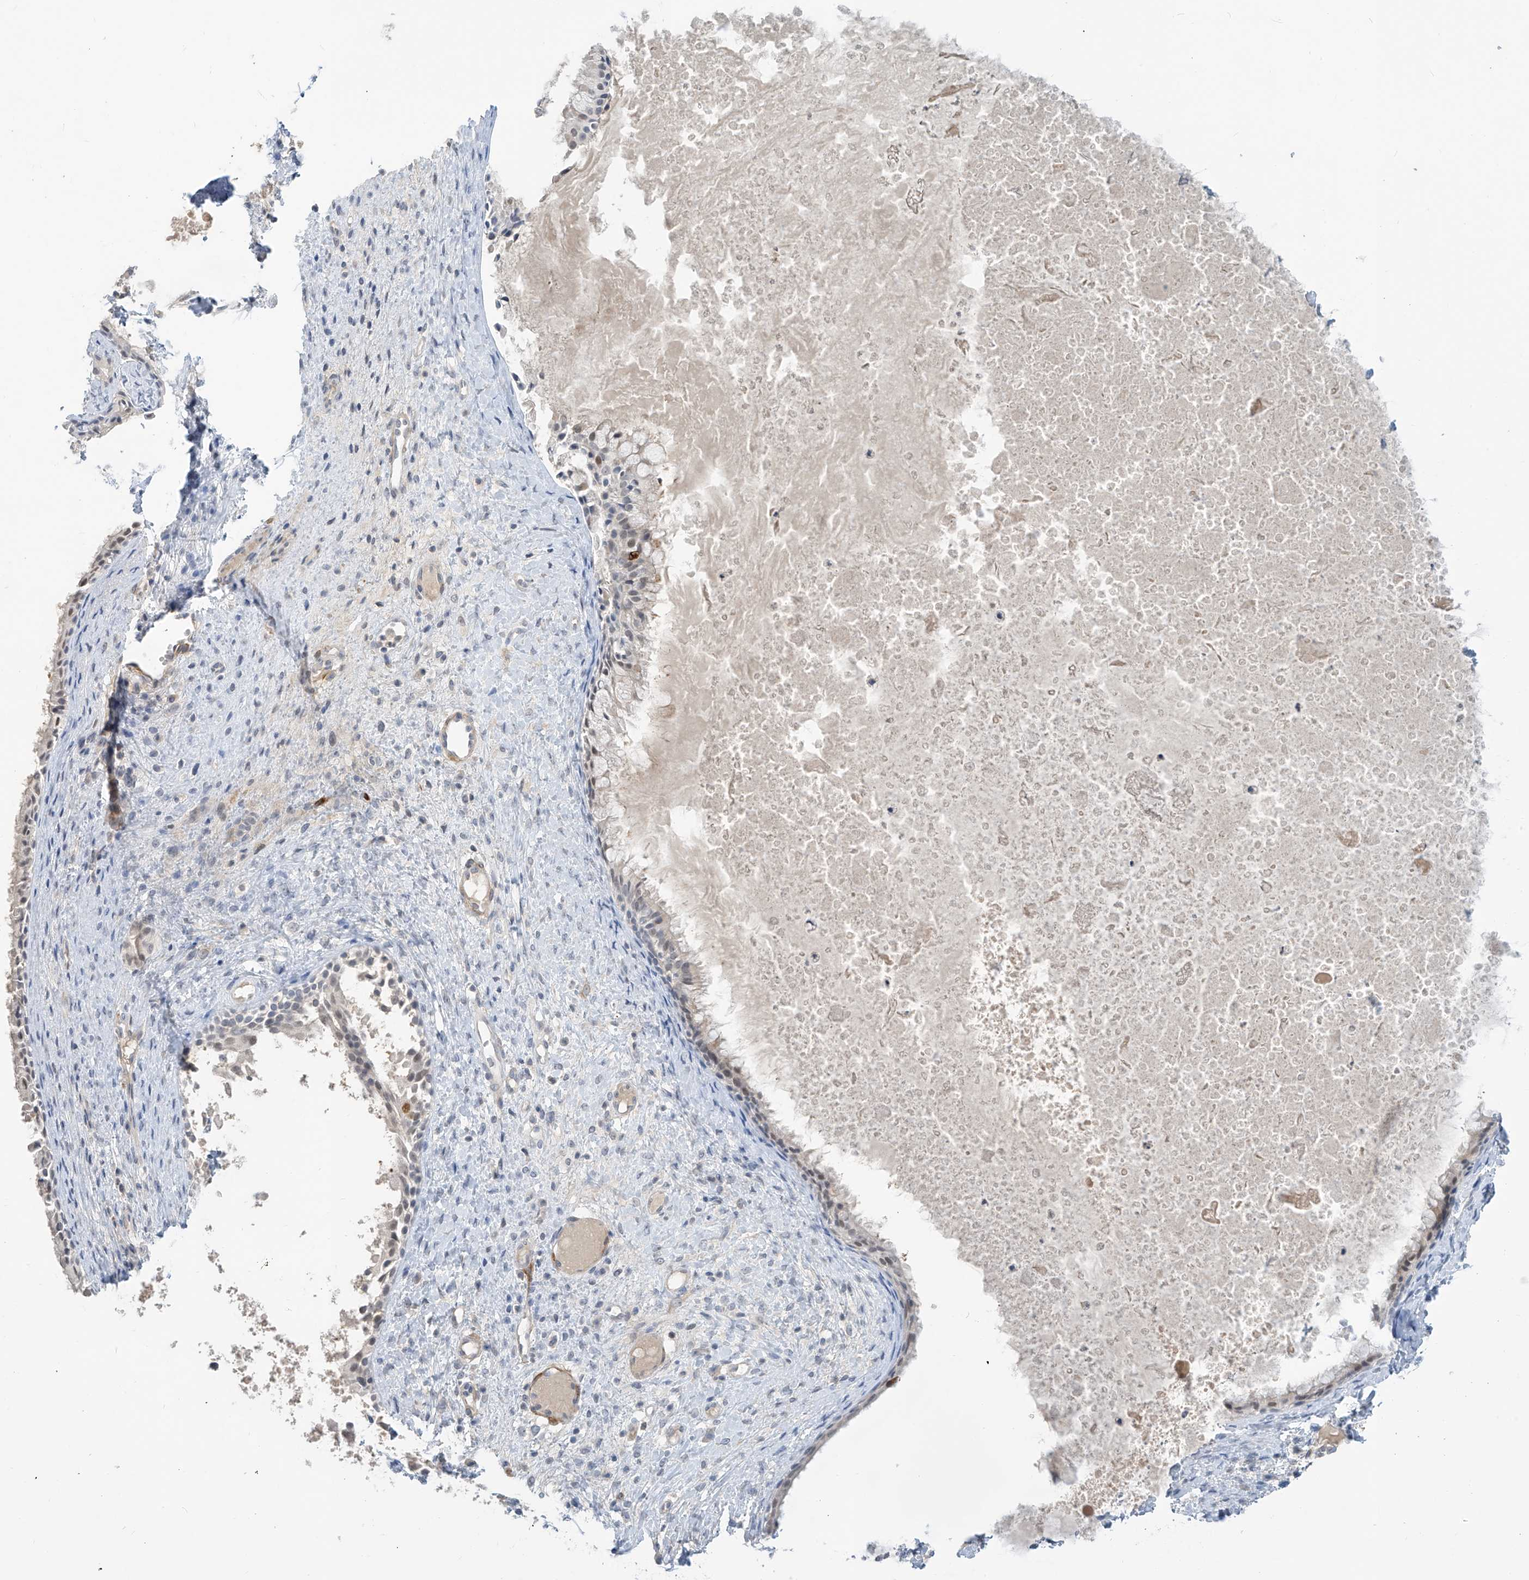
{"staining": {"intensity": "negative", "quantity": "none", "location": "none"}, "tissue": "nasopharynx", "cell_type": "Respiratory epithelial cells", "image_type": "normal", "snomed": [{"axis": "morphology", "description": "Normal tissue, NOS"}, {"axis": "topography", "description": "Nasopharynx"}], "caption": "Image shows no protein staining in respiratory epithelial cells of benign nasopharynx.", "gene": "METAP1D", "patient": {"sex": "male", "age": 22}}